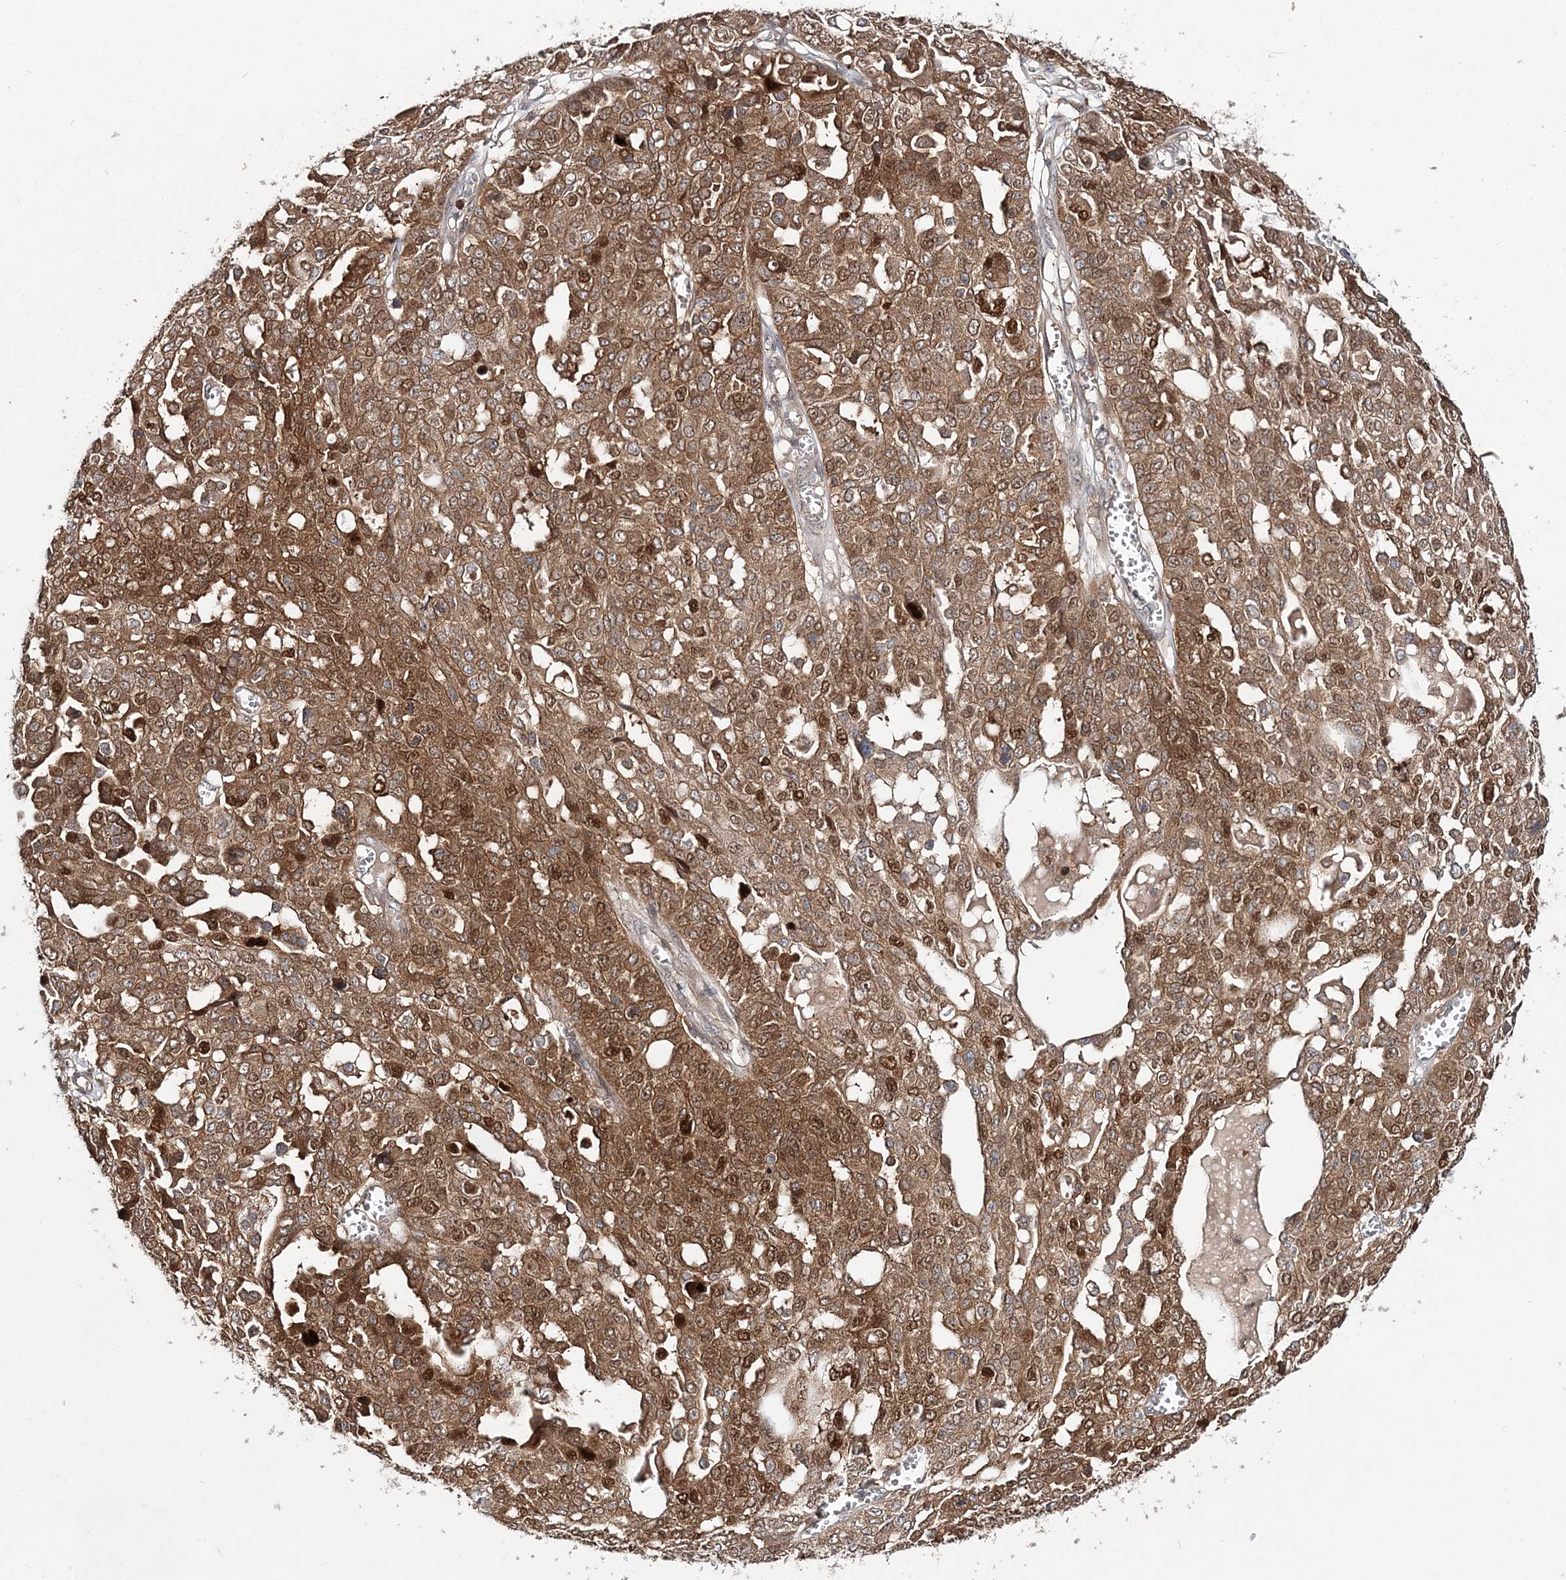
{"staining": {"intensity": "strong", "quantity": ">75%", "location": "cytoplasmic/membranous,nuclear"}, "tissue": "ovarian cancer", "cell_type": "Tumor cells", "image_type": "cancer", "snomed": [{"axis": "morphology", "description": "Cystadenocarcinoma, serous, NOS"}, {"axis": "topography", "description": "Soft tissue"}, {"axis": "topography", "description": "Ovary"}], "caption": "The immunohistochemical stain labels strong cytoplasmic/membranous and nuclear positivity in tumor cells of ovarian cancer tissue.", "gene": "NIF3L1", "patient": {"sex": "female", "age": 57}}